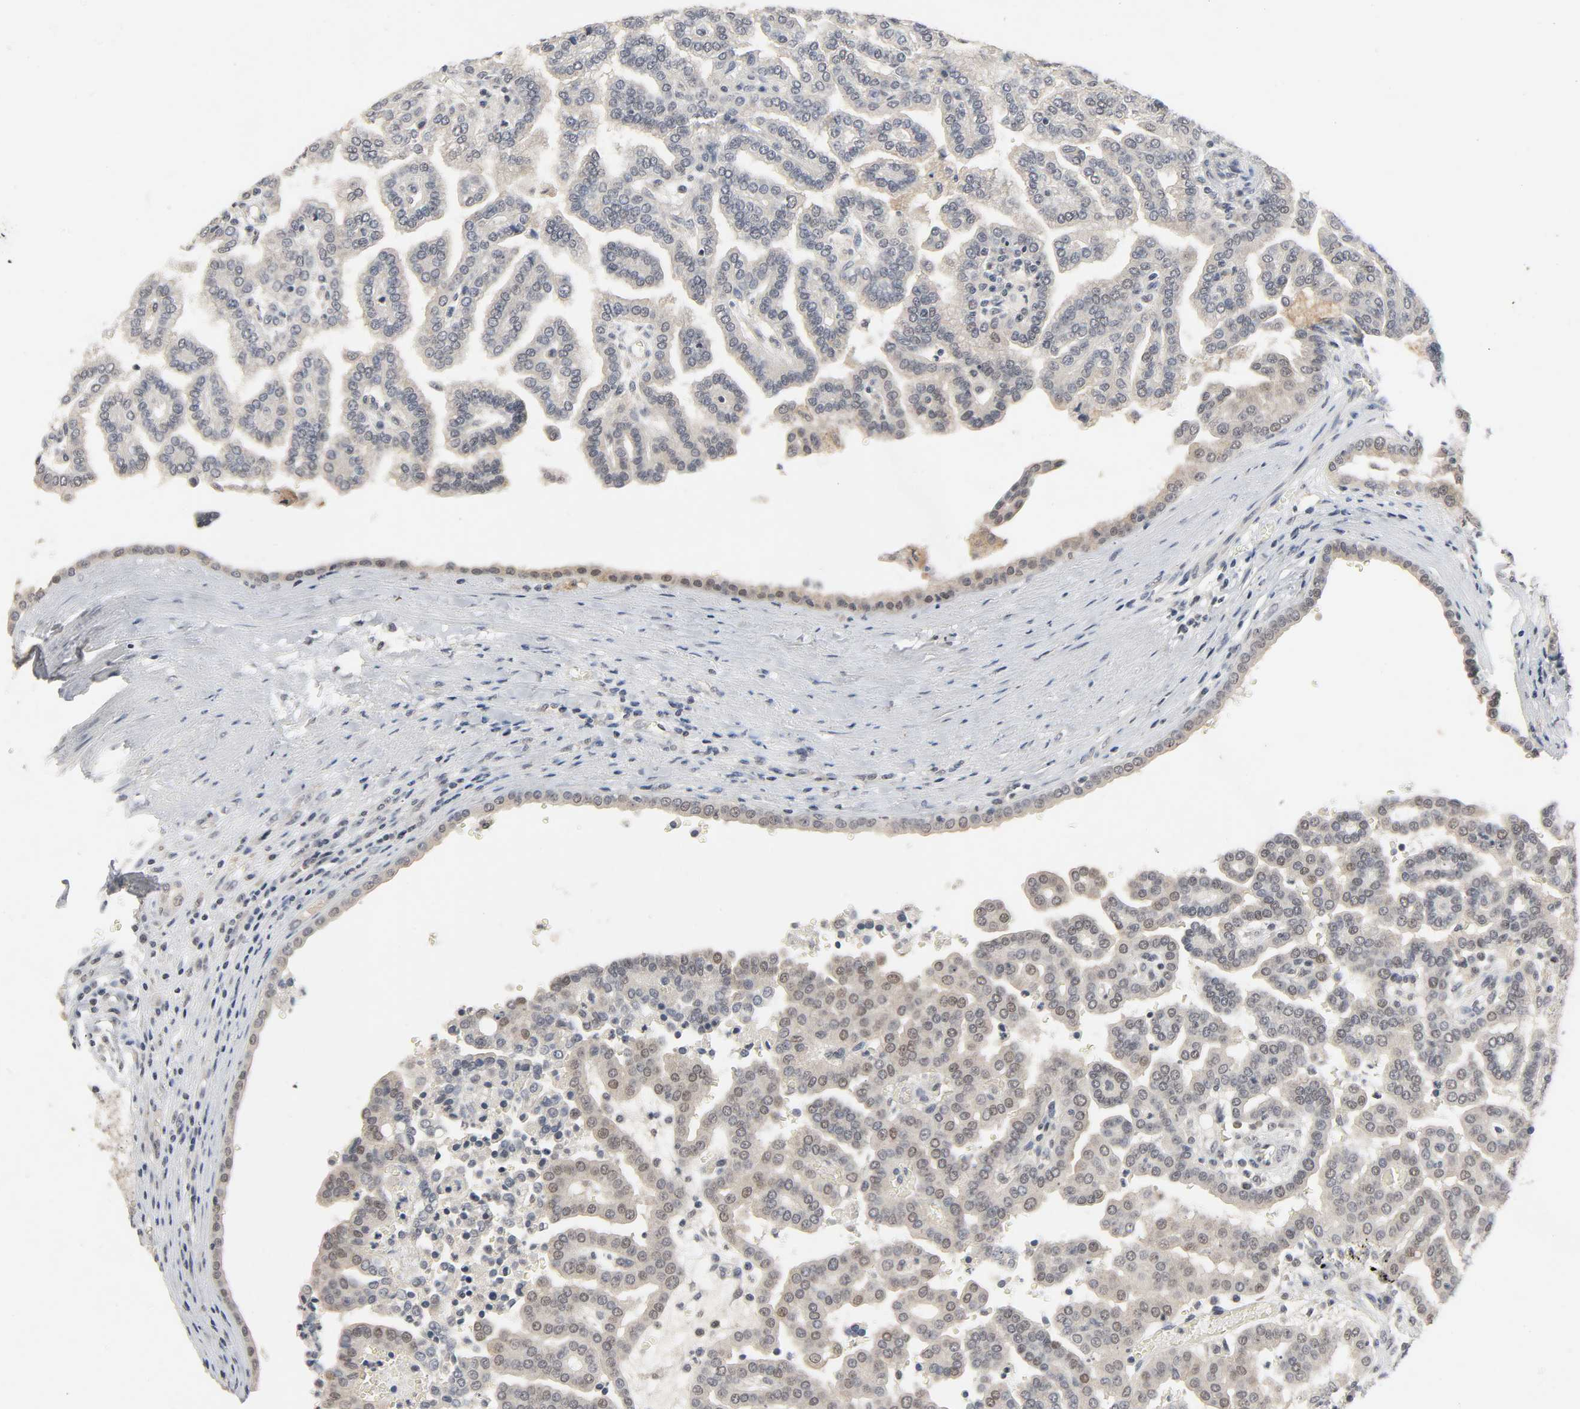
{"staining": {"intensity": "weak", "quantity": "<25%", "location": "nuclear"}, "tissue": "renal cancer", "cell_type": "Tumor cells", "image_type": "cancer", "snomed": [{"axis": "morphology", "description": "Adenocarcinoma, NOS"}, {"axis": "topography", "description": "Kidney"}], "caption": "DAB (3,3'-diaminobenzidine) immunohistochemical staining of human adenocarcinoma (renal) exhibits no significant positivity in tumor cells.", "gene": "MAPKAPK5", "patient": {"sex": "male", "age": 61}}